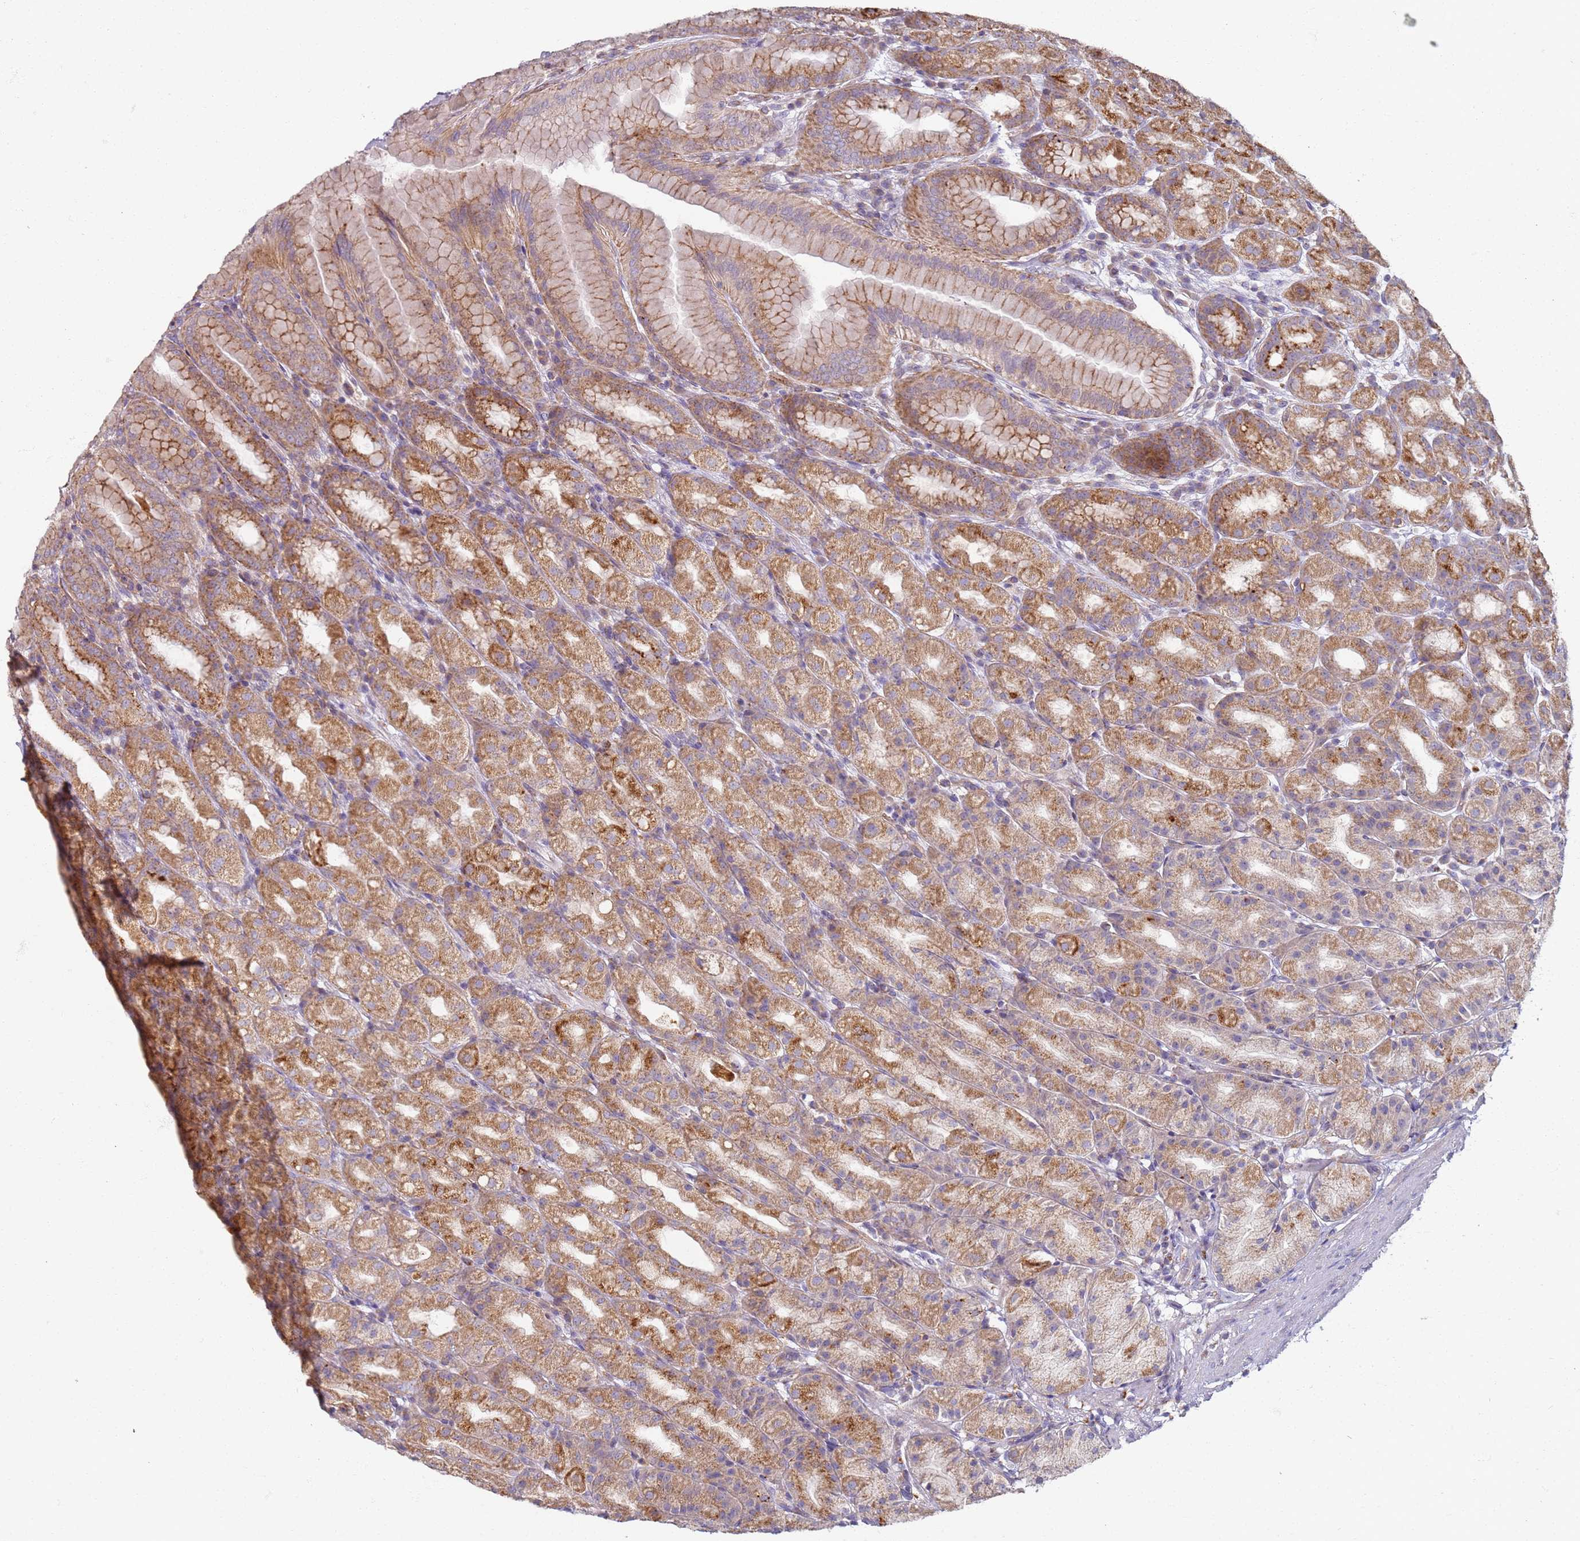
{"staining": {"intensity": "moderate", "quantity": ">75%", "location": "cytoplasmic/membranous"}, "tissue": "stomach", "cell_type": "Glandular cells", "image_type": "normal", "snomed": [{"axis": "morphology", "description": "Normal tissue, NOS"}, {"axis": "topography", "description": "Stomach, upper"}, {"axis": "topography", "description": "Stomach"}], "caption": "This photomicrograph reveals IHC staining of unremarkable human stomach, with medium moderate cytoplasmic/membranous positivity in approximately >75% of glandular cells.", "gene": "PROKR2", "patient": {"sex": "male", "age": 68}}